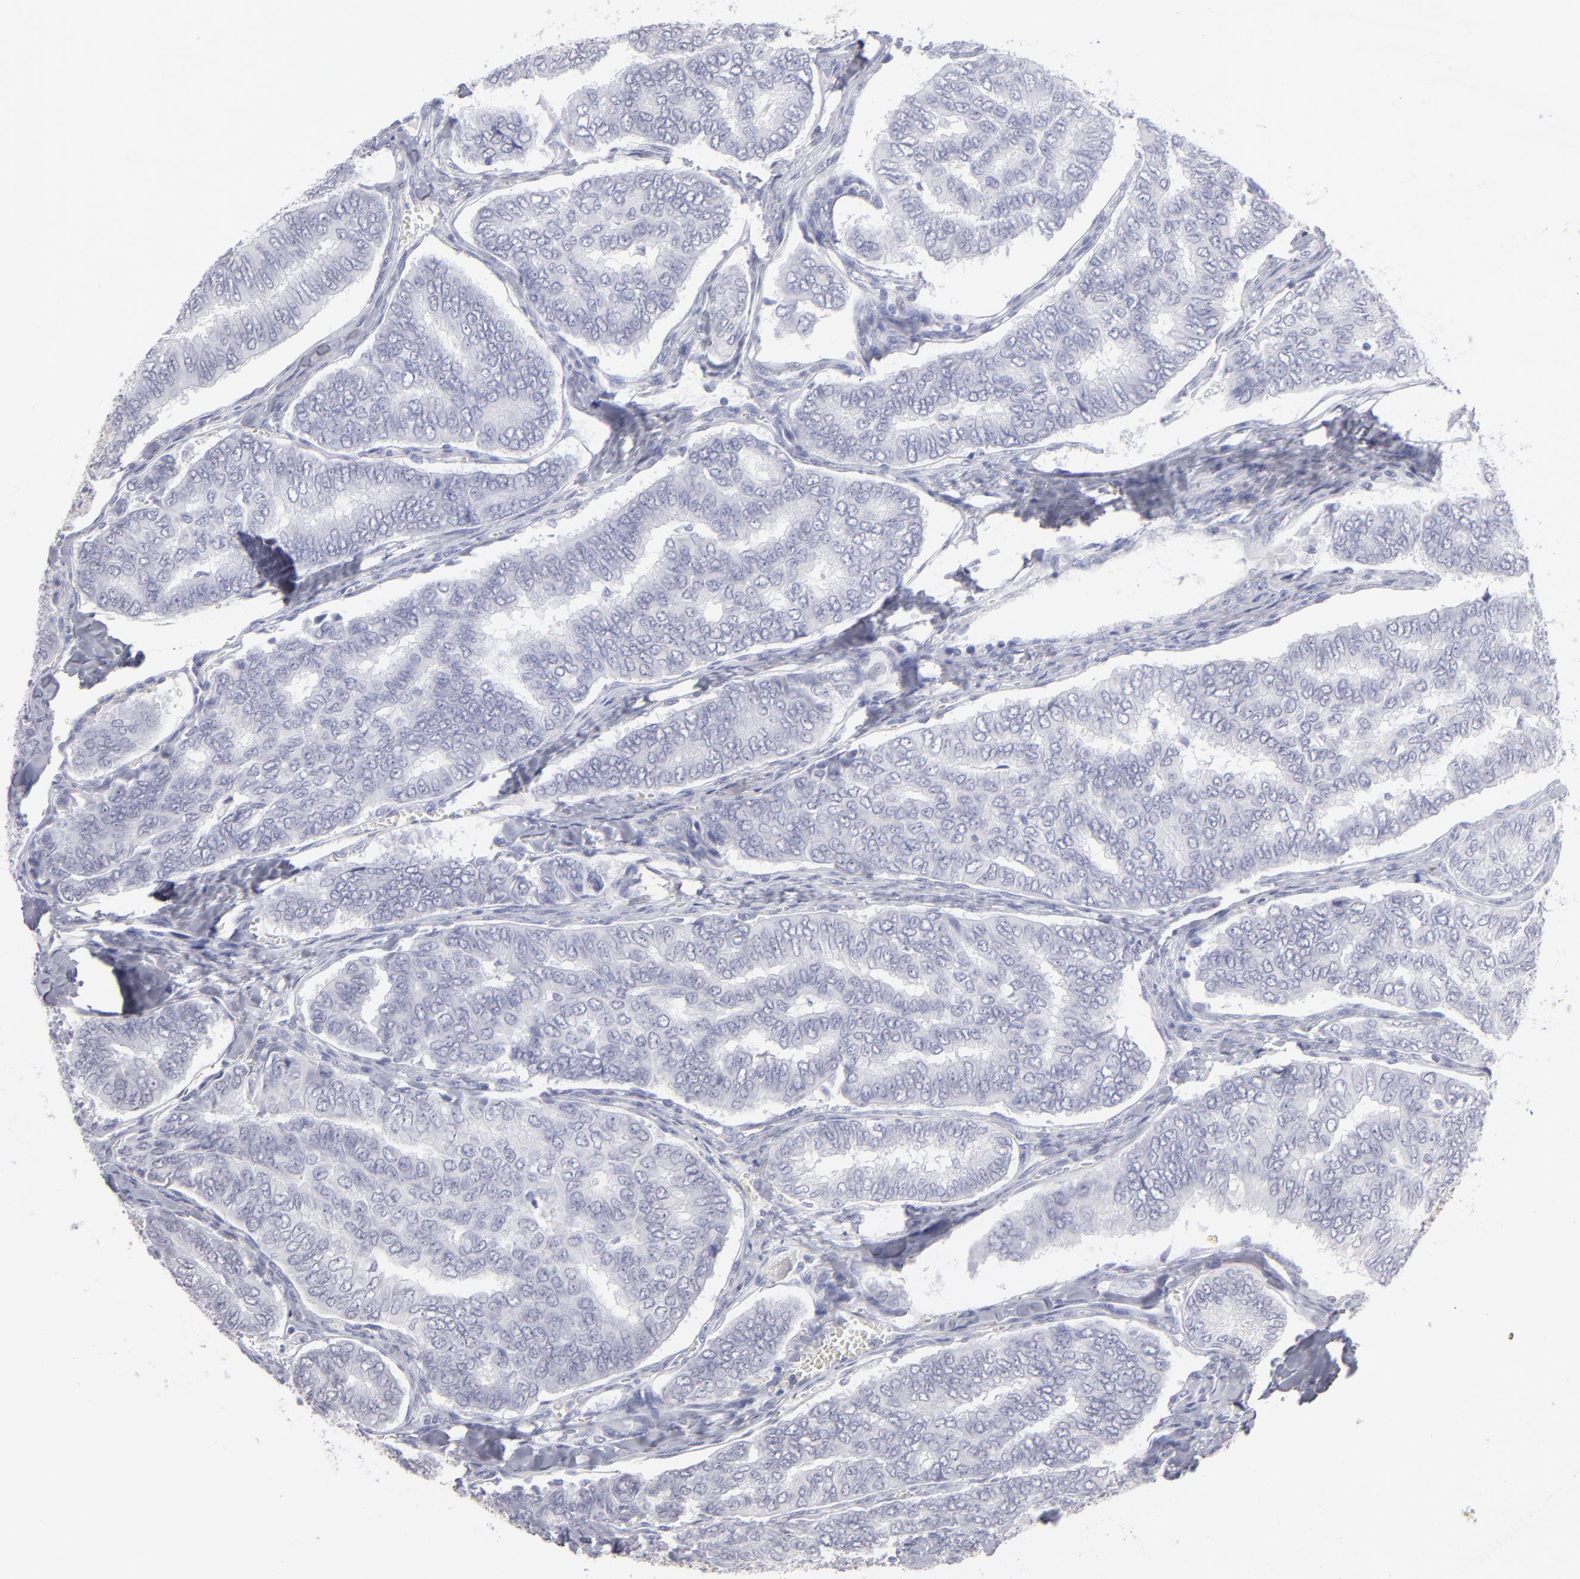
{"staining": {"intensity": "negative", "quantity": "none", "location": "none"}, "tissue": "thyroid cancer", "cell_type": "Tumor cells", "image_type": "cancer", "snomed": [{"axis": "morphology", "description": "Papillary adenocarcinoma, NOS"}, {"axis": "topography", "description": "Thyroid gland"}], "caption": "An image of thyroid cancer (papillary adenocarcinoma) stained for a protein exhibits no brown staining in tumor cells.", "gene": "ALDOB", "patient": {"sex": "female", "age": 35}}